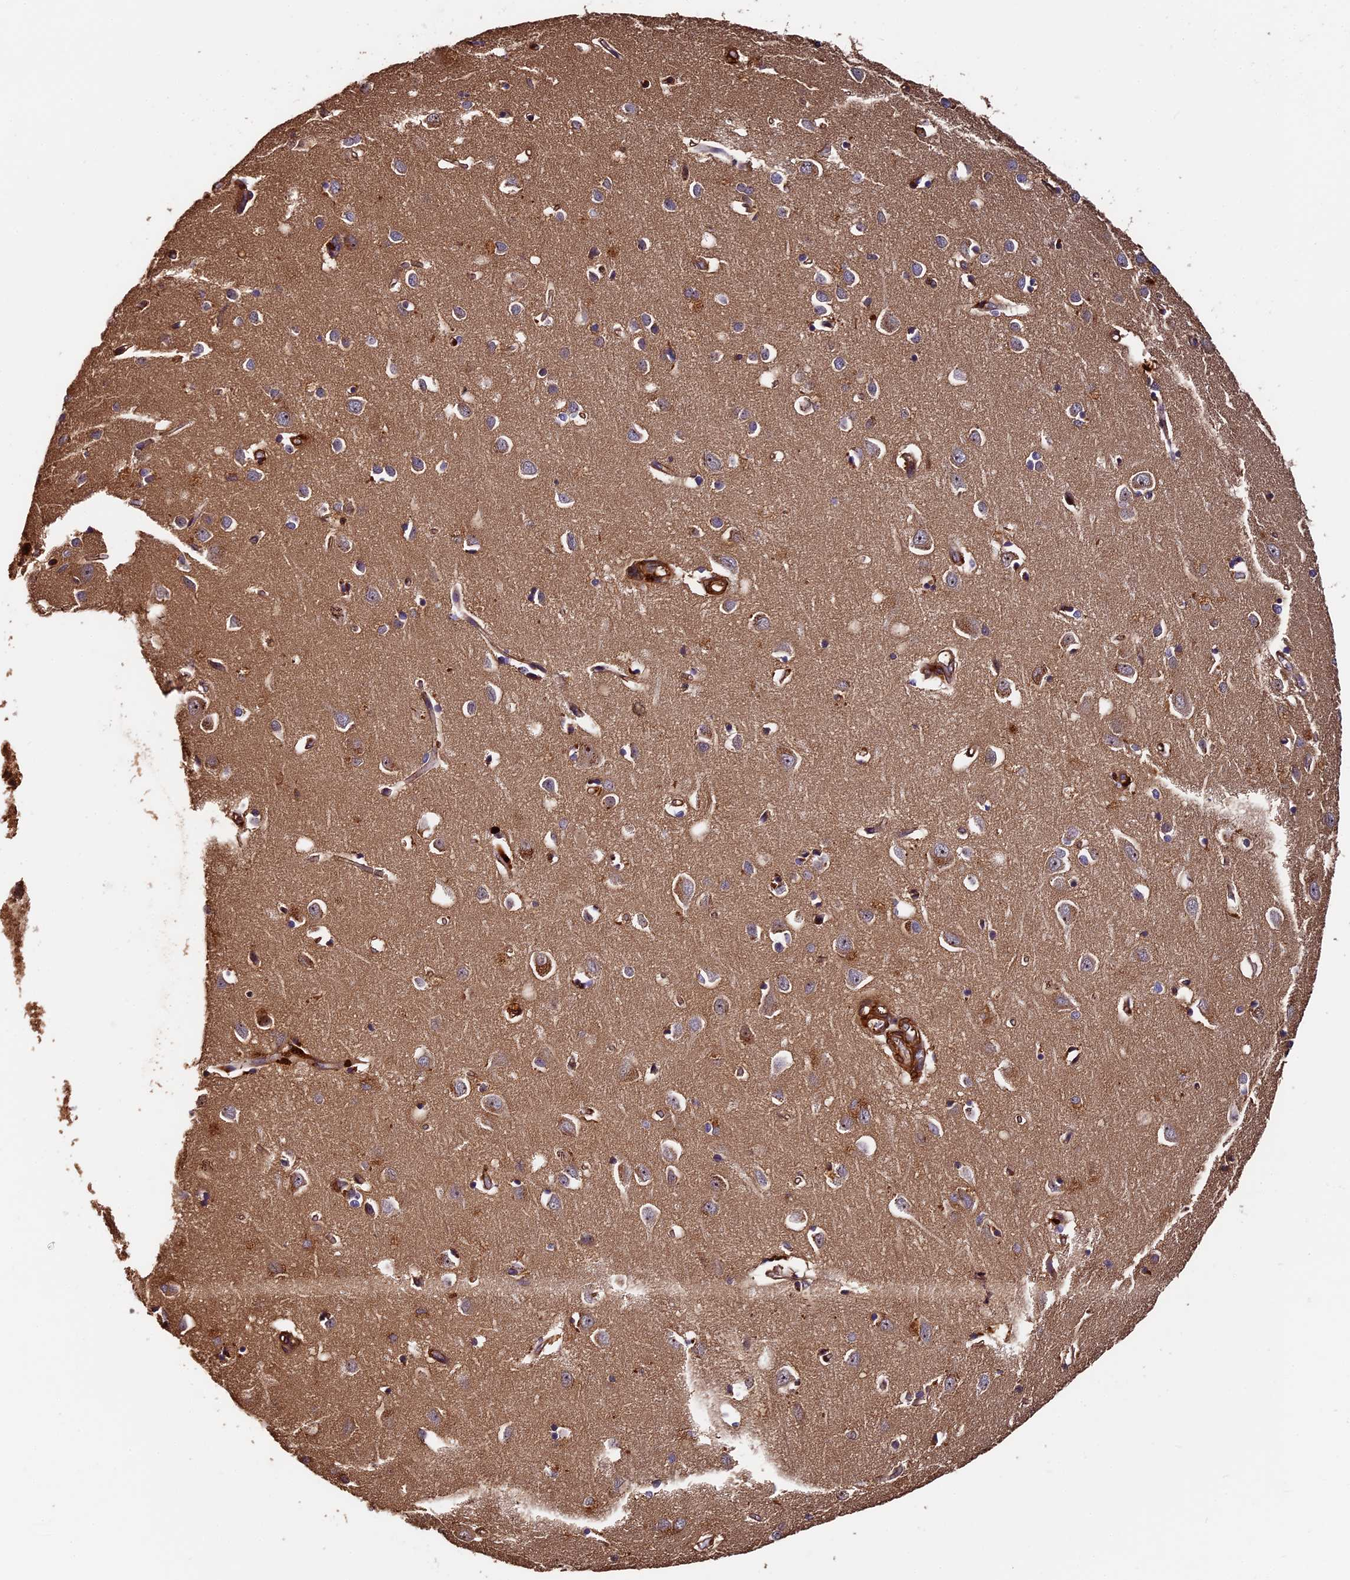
{"staining": {"intensity": "weak", "quantity": ">75%", "location": "cytoplasmic/membranous"}, "tissue": "cerebral cortex", "cell_type": "Endothelial cells", "image_type": "normal", "snomed": [{"axis": "morphology", "description": "Normal tissue, NOS"}, {"axis": "topography", "description": "Cerebral cortex"}], "caption": "Immunohistochemistry of unremarkable cerebral cortex demonstrates low levels of weak cytoplasmic/membranous positivity in about >75% of endothelial cells. The staining is performed using DAB brown chromogen to label protein expression. The nuclei are counter-stained blue using hematoxylin.", "gene": "MMP15", "patient": {"sex": "female", "age": 64}}